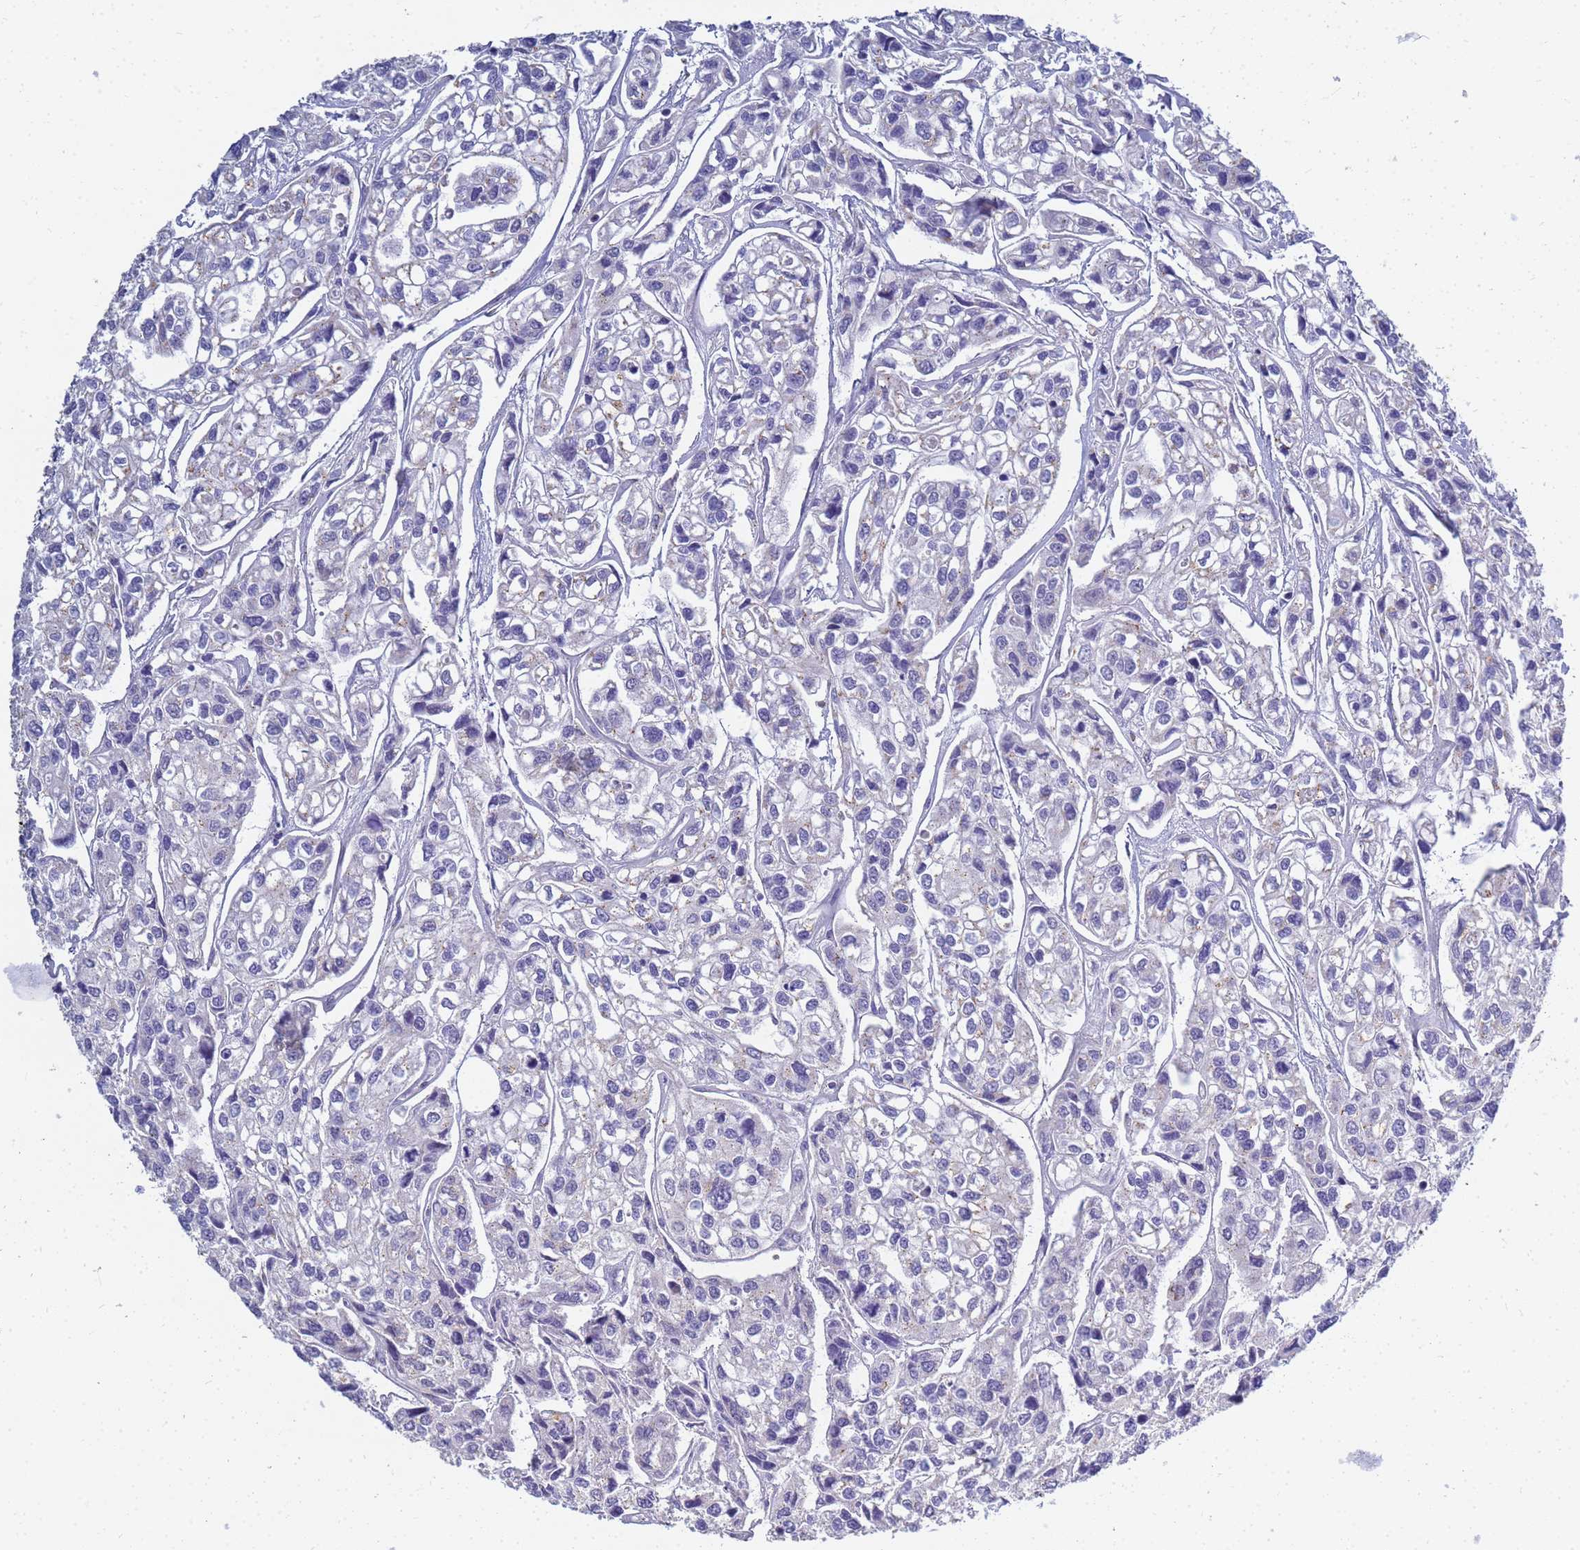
{"staining": {"intensity": "negative", "quantity": "none", "location": "none"}, "tissue": "urothelial cancer", "cell_type": "Tumor cells", "image_type": "cancer", "snomed": [{"axis": "morphology", "description": "Urothelial carcinoma, High grade"}, {"axis": "topography", "description": "Urinary bladder"}], "caption": "The photomicrograph displays no staining of tumor cells in urothelial carcinoma (high-grade).", "gene": "B3GNT8", "patient": {"sex": "male", "age": 67}}